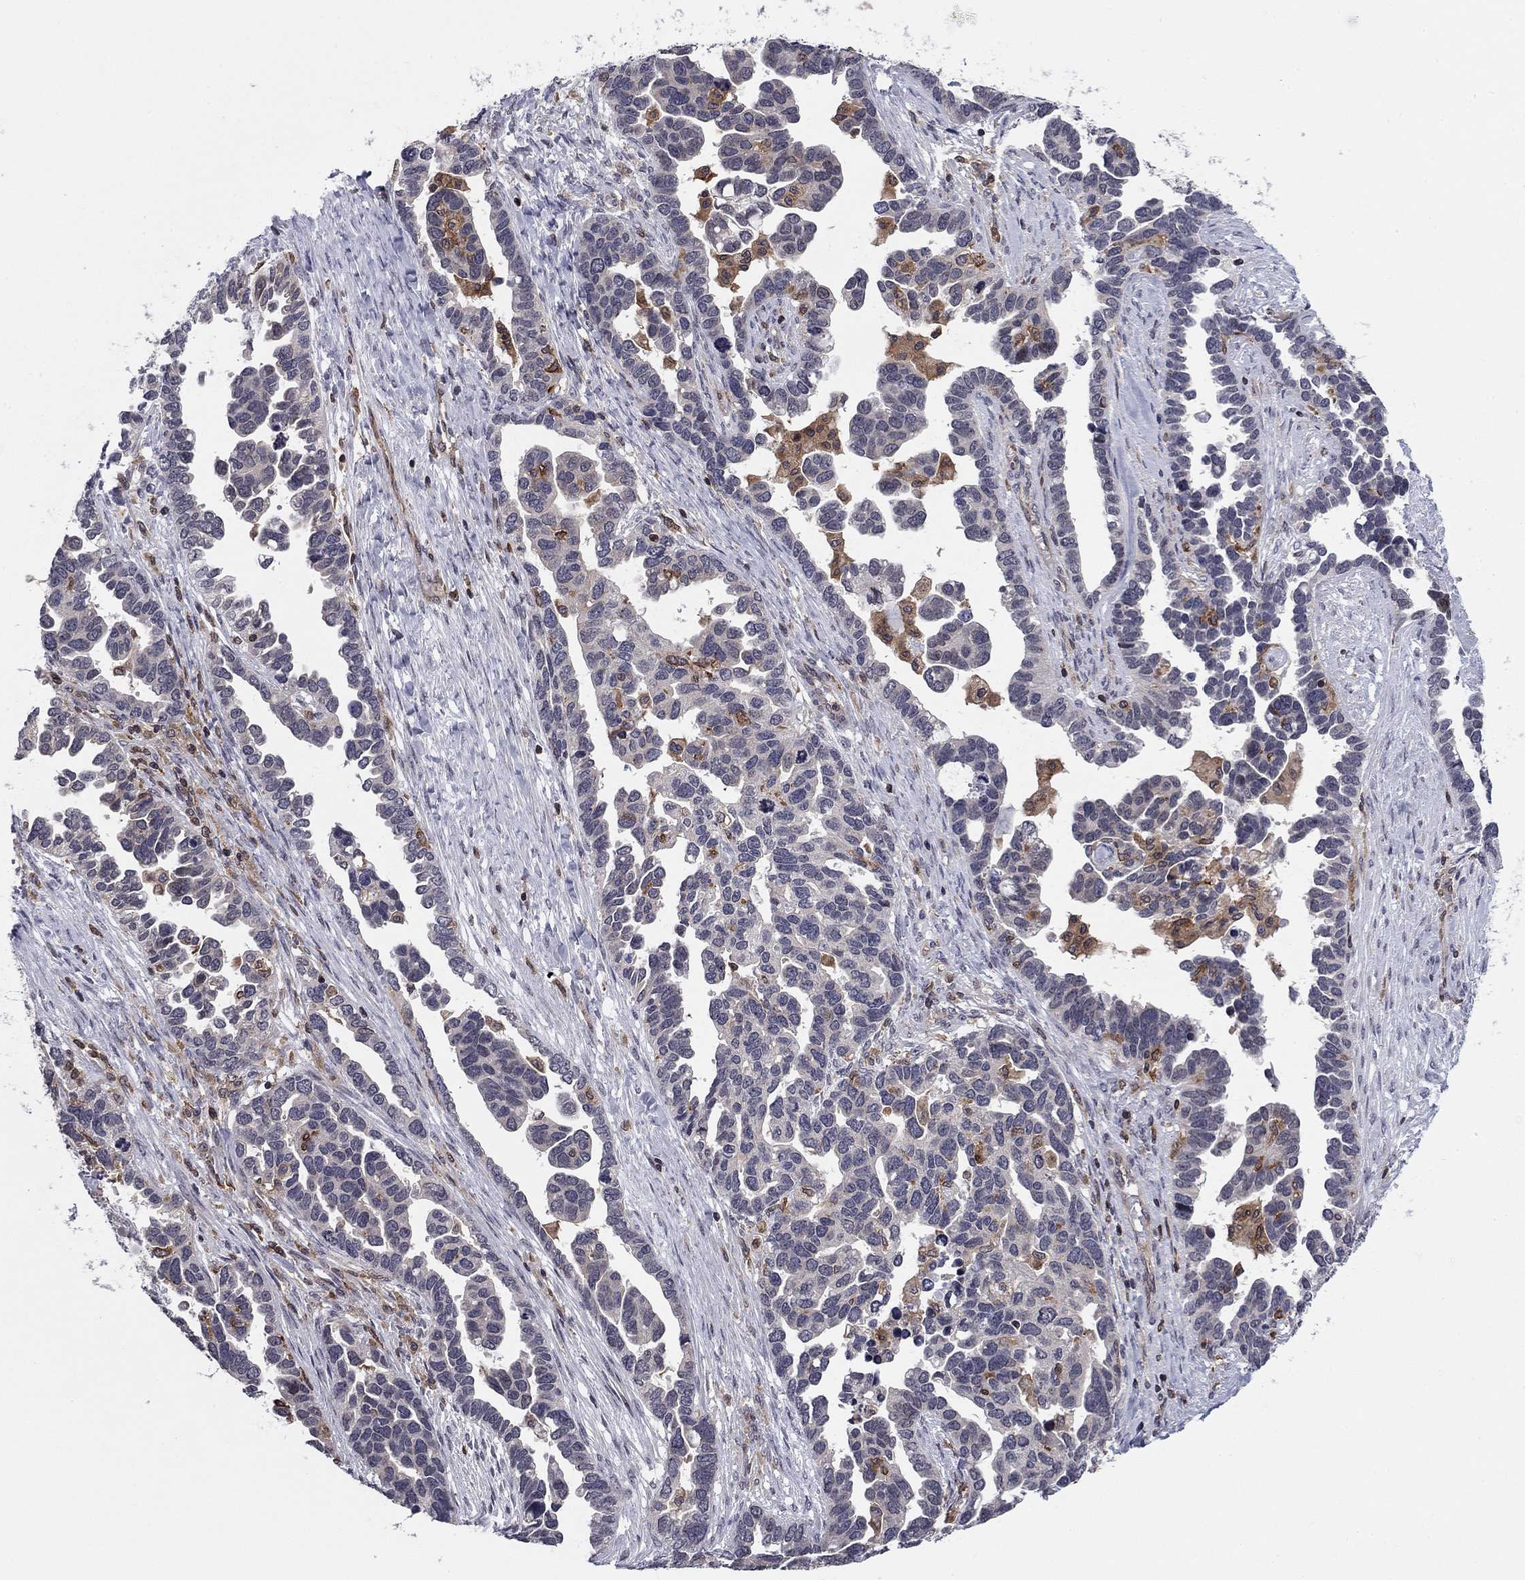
{"staining": {"intensity": "negative", "quantity": "none", "location": "none"}, "tissue": "ovarian cancer", "cell_type": "Tumor cells", "image_type": "cancer", "snomed": [{"axis": "morphology", "description": "Cystadenocarcinoma, serous, NOS"}, {"axis": "topography", "description": "Ovary"}], "caption": "Human ovarian serous cystadenocarcinoma stained for a protein using IHC demonstrates no expression in tumor cells.", "gene": "PLCB2", "patient": {"sex": "female", "age": 54}}